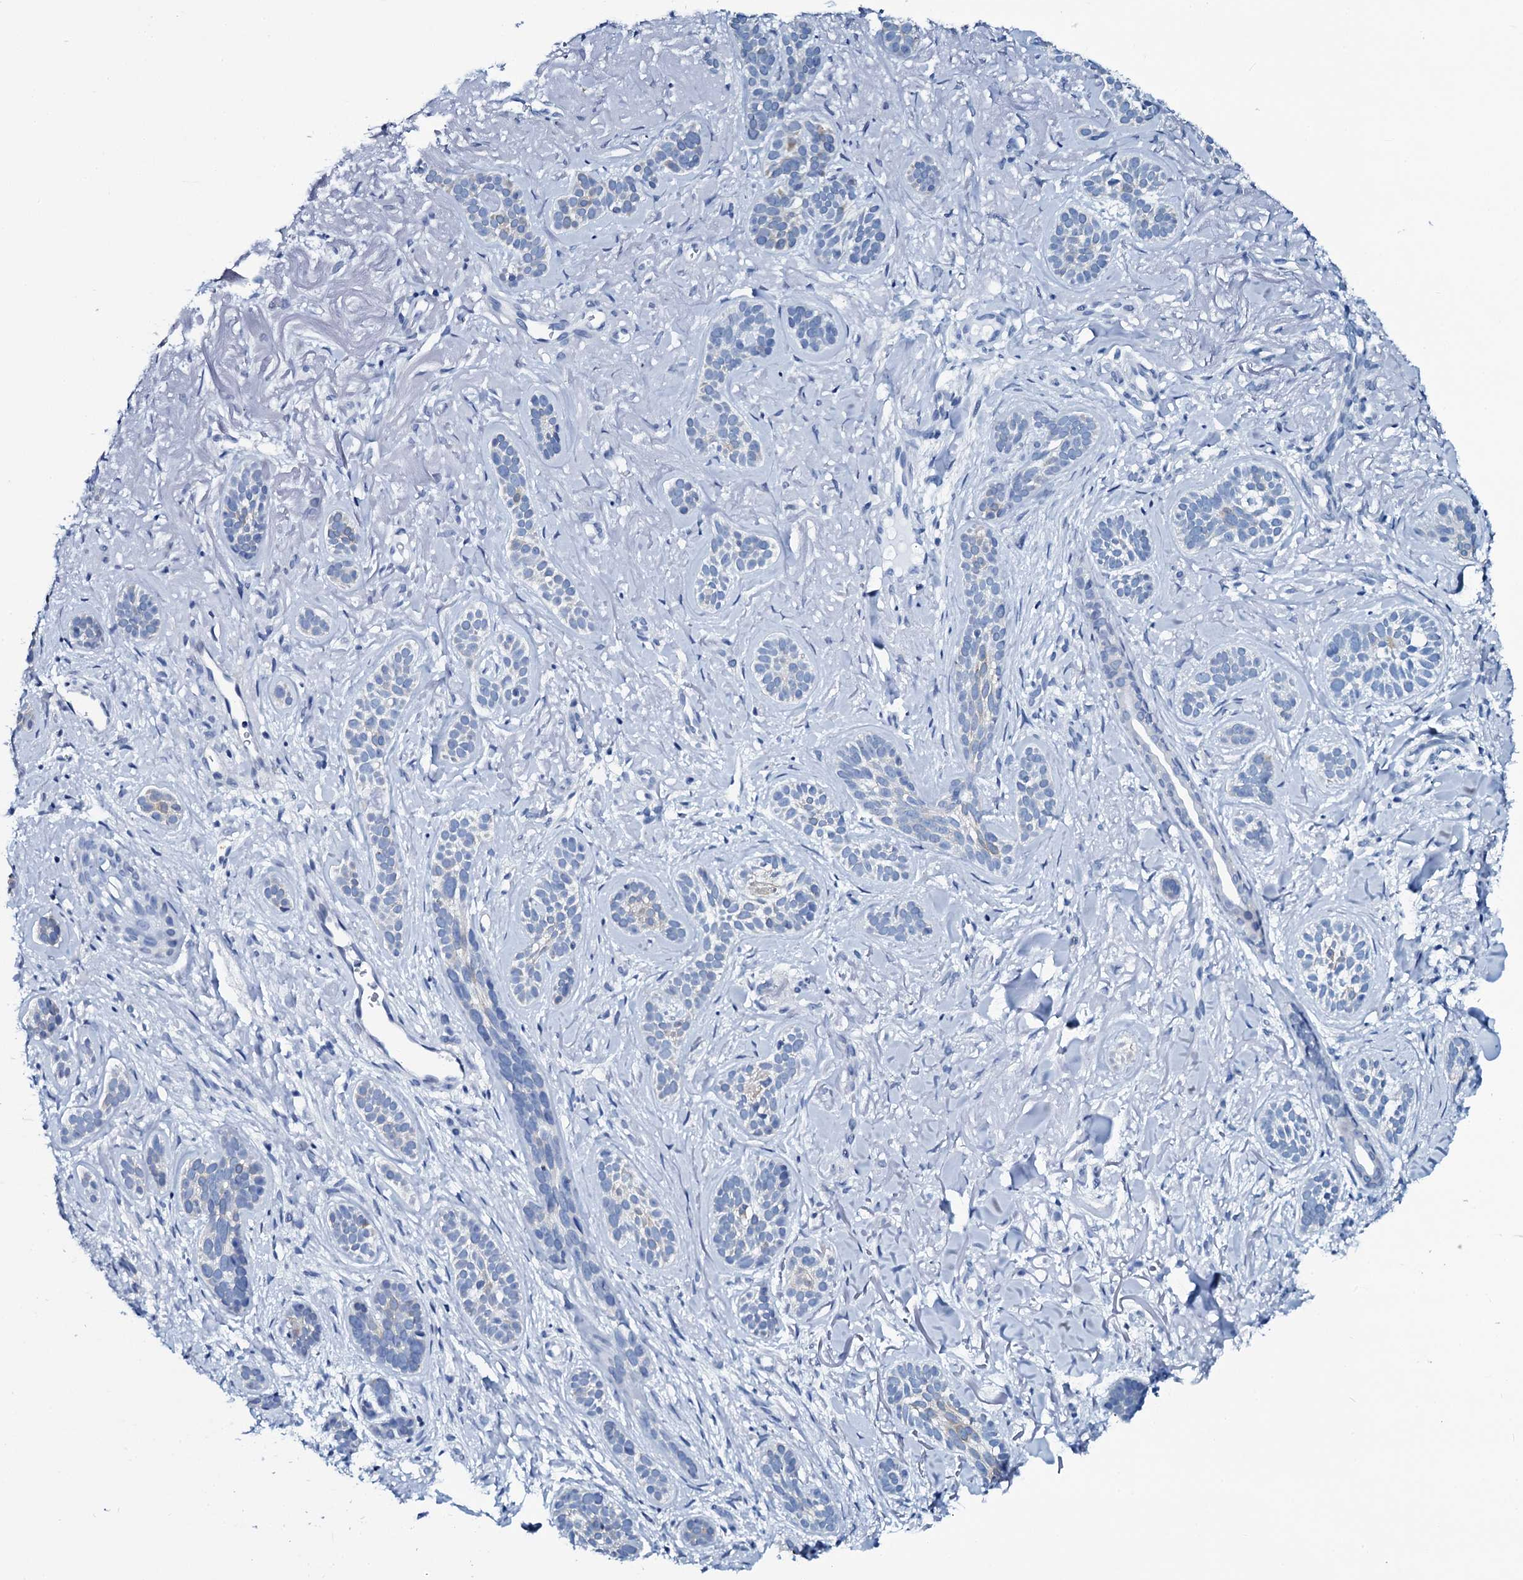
{"staining": {"intensity": "negative", "quantity": "none", "location": "none"}, "tissue": "skin cancer", "cell_type": "Tumor cells", "image_type": "cancer", "snomed": [{"axis": "morphology", "description": "Basal cell carcinoma"}, {"axis": "topography", "description": "Skin"}], "caption": "Photomicrograph shows no protein staining in tumor cells of skin basal cell carcinoma tissue.", "gene": "SLC4A7", "patient": {"sex": "male", "age": 71}}